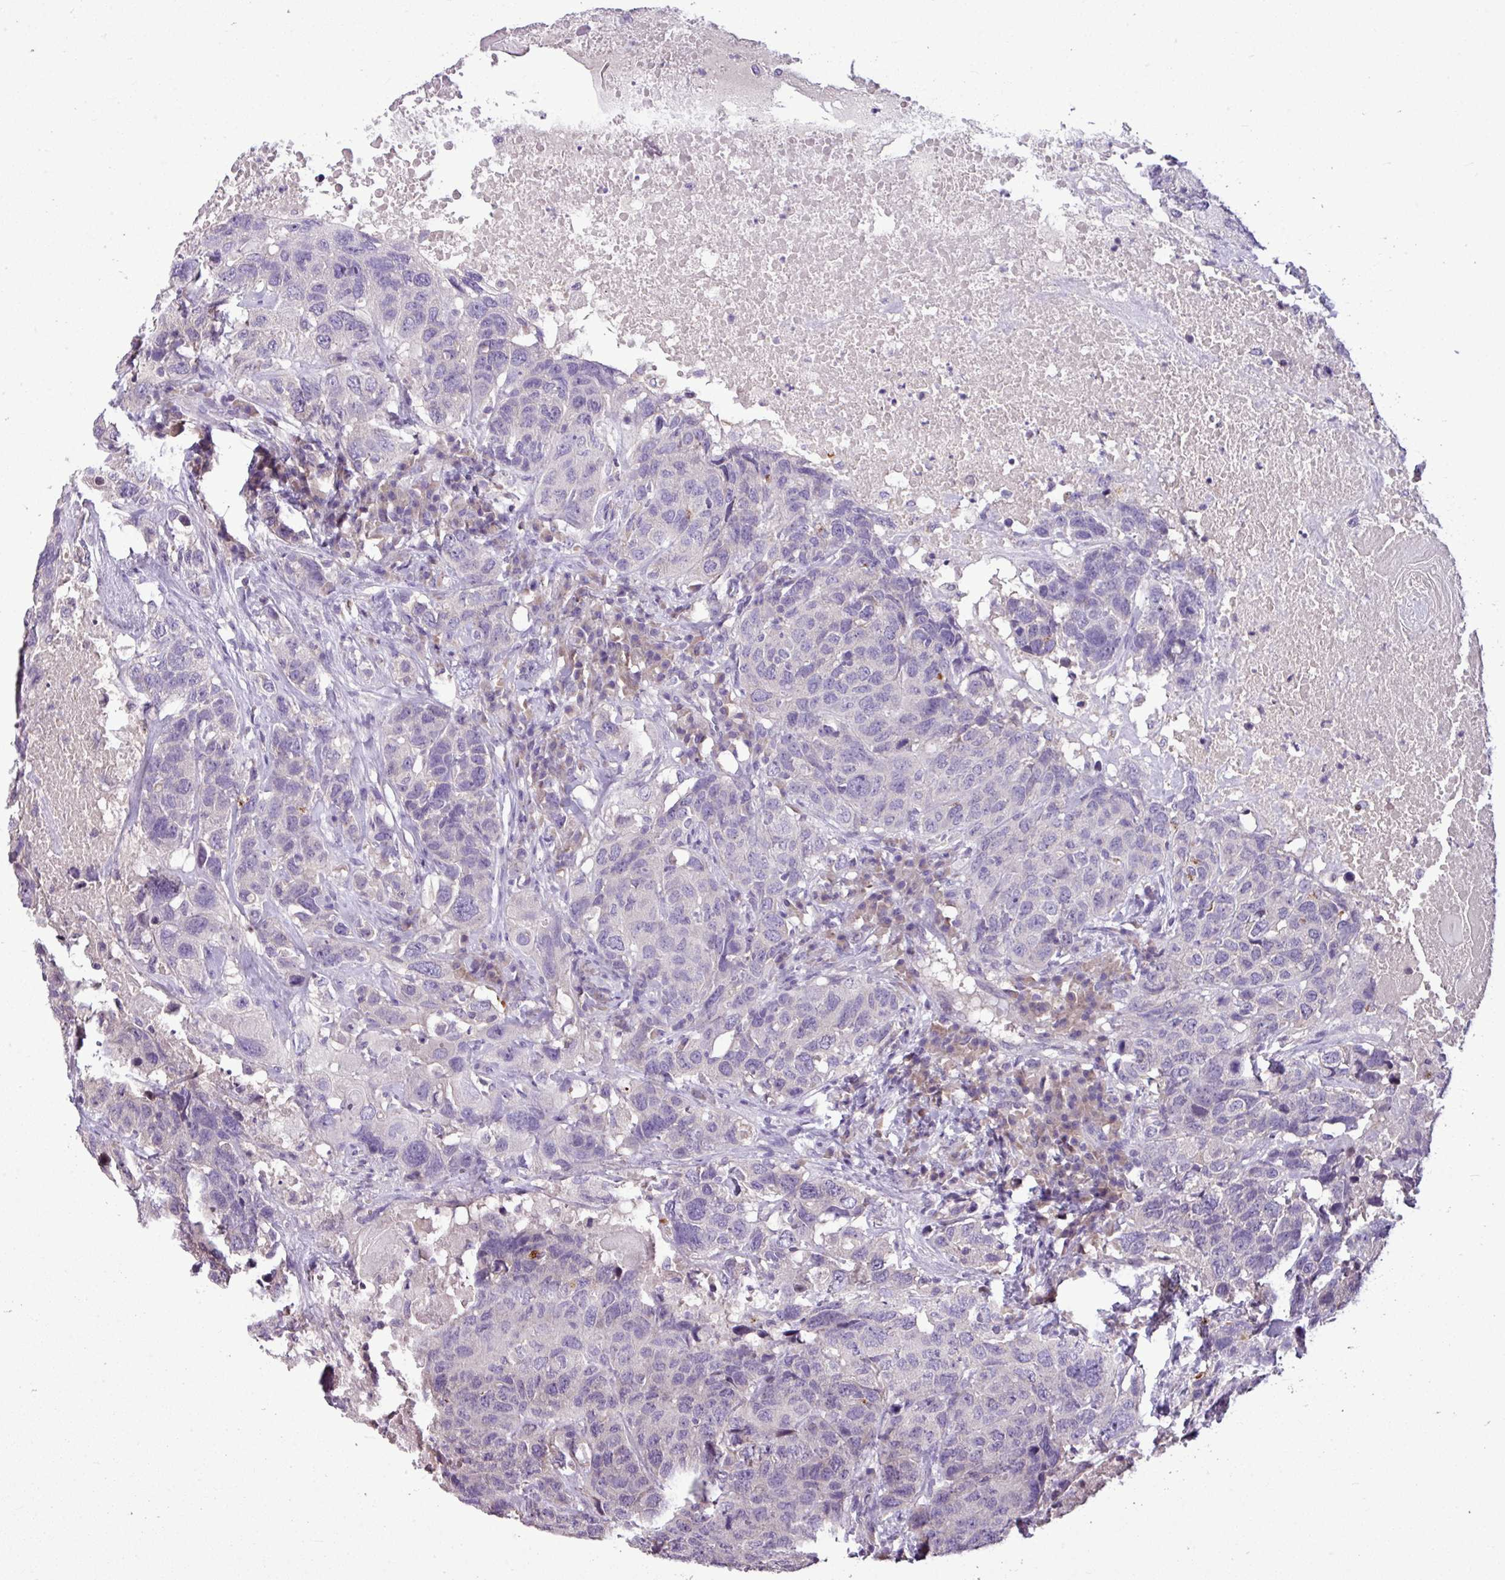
{"staining": {"intensity": "negative", "quantity": "none", "location": "none"}, "tissue": "head and neck cancer", "cell_type": "Tumor cells", "image_type": "cancer", "snomed": [{"axis": "morphology", "description": "Squamous cell carcinoma, NOS"}, {"axis": "topography", "description": "Head-Neck"}], "caption": "Squamous cell carcinoma (head and neck) was stained to show a protein in brown. There is no significant staining in tumor cells.", "gene": "IL17A", "patient": {"sex": "male", "age": 66}}